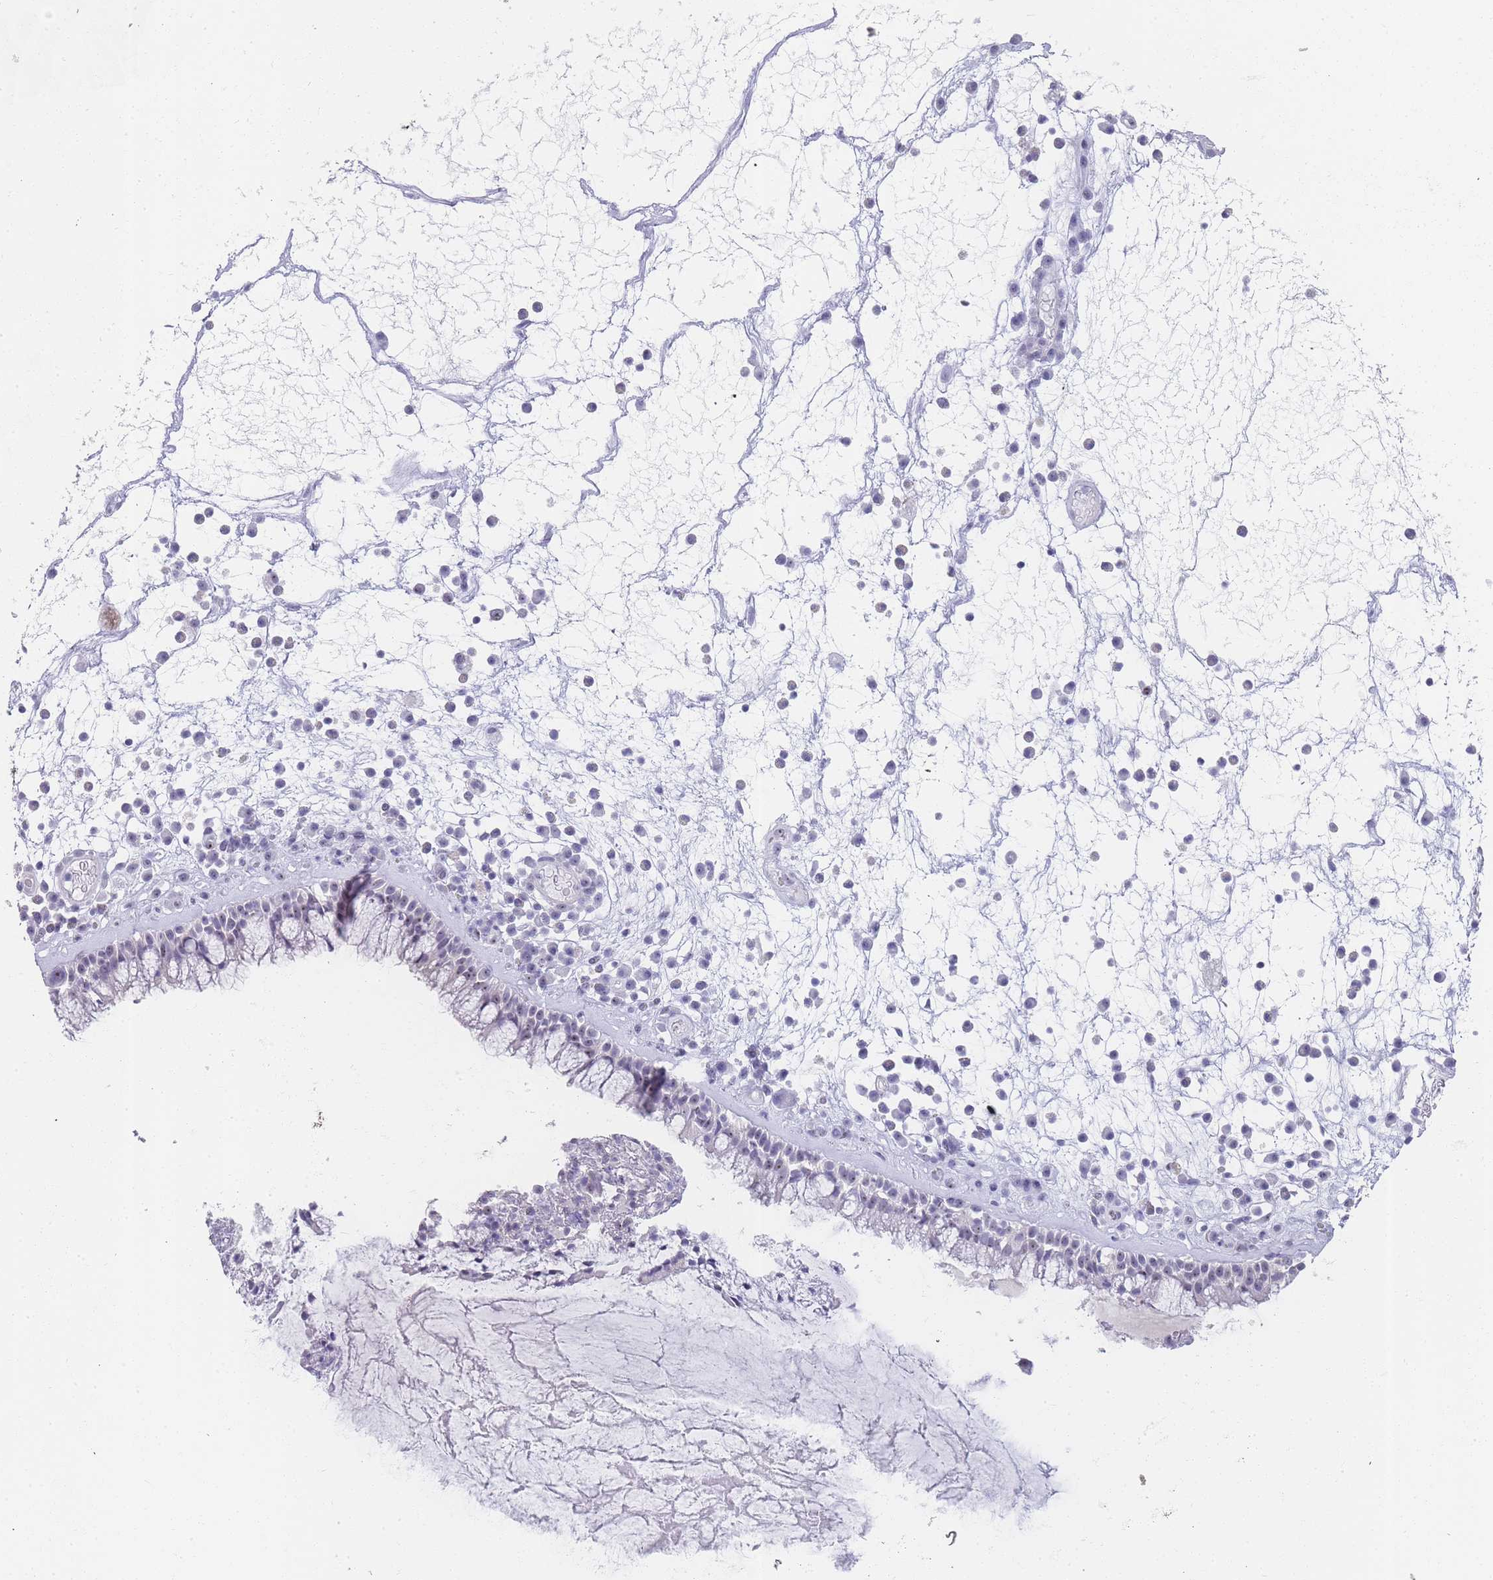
{"staining": {"intensity": "weak", "quantity": "25%-75%", "location": "nuclear"}, "tissue": "nasopharynx", "cell_type": "Respiratory epithelial cells", "image_type": "normal", "snomed": [{"axis": "morphology", "description": "Normal tissue, NOS"}, {"axis": "morphology", "description": "Inflammation, NOS"}, {"axis": "topography", "description": "Nasopharynx"}], "caption": "This photomicrograph shows unremarkable nasopharynx stained with IHC to label a protein in brown. The nuclear of respiratory epithelial cells show weak positivity for the protein. Nuclei are counter-stained blue.", "gene": "NOP14", "patient": {"sex": "male", "age": 70}}